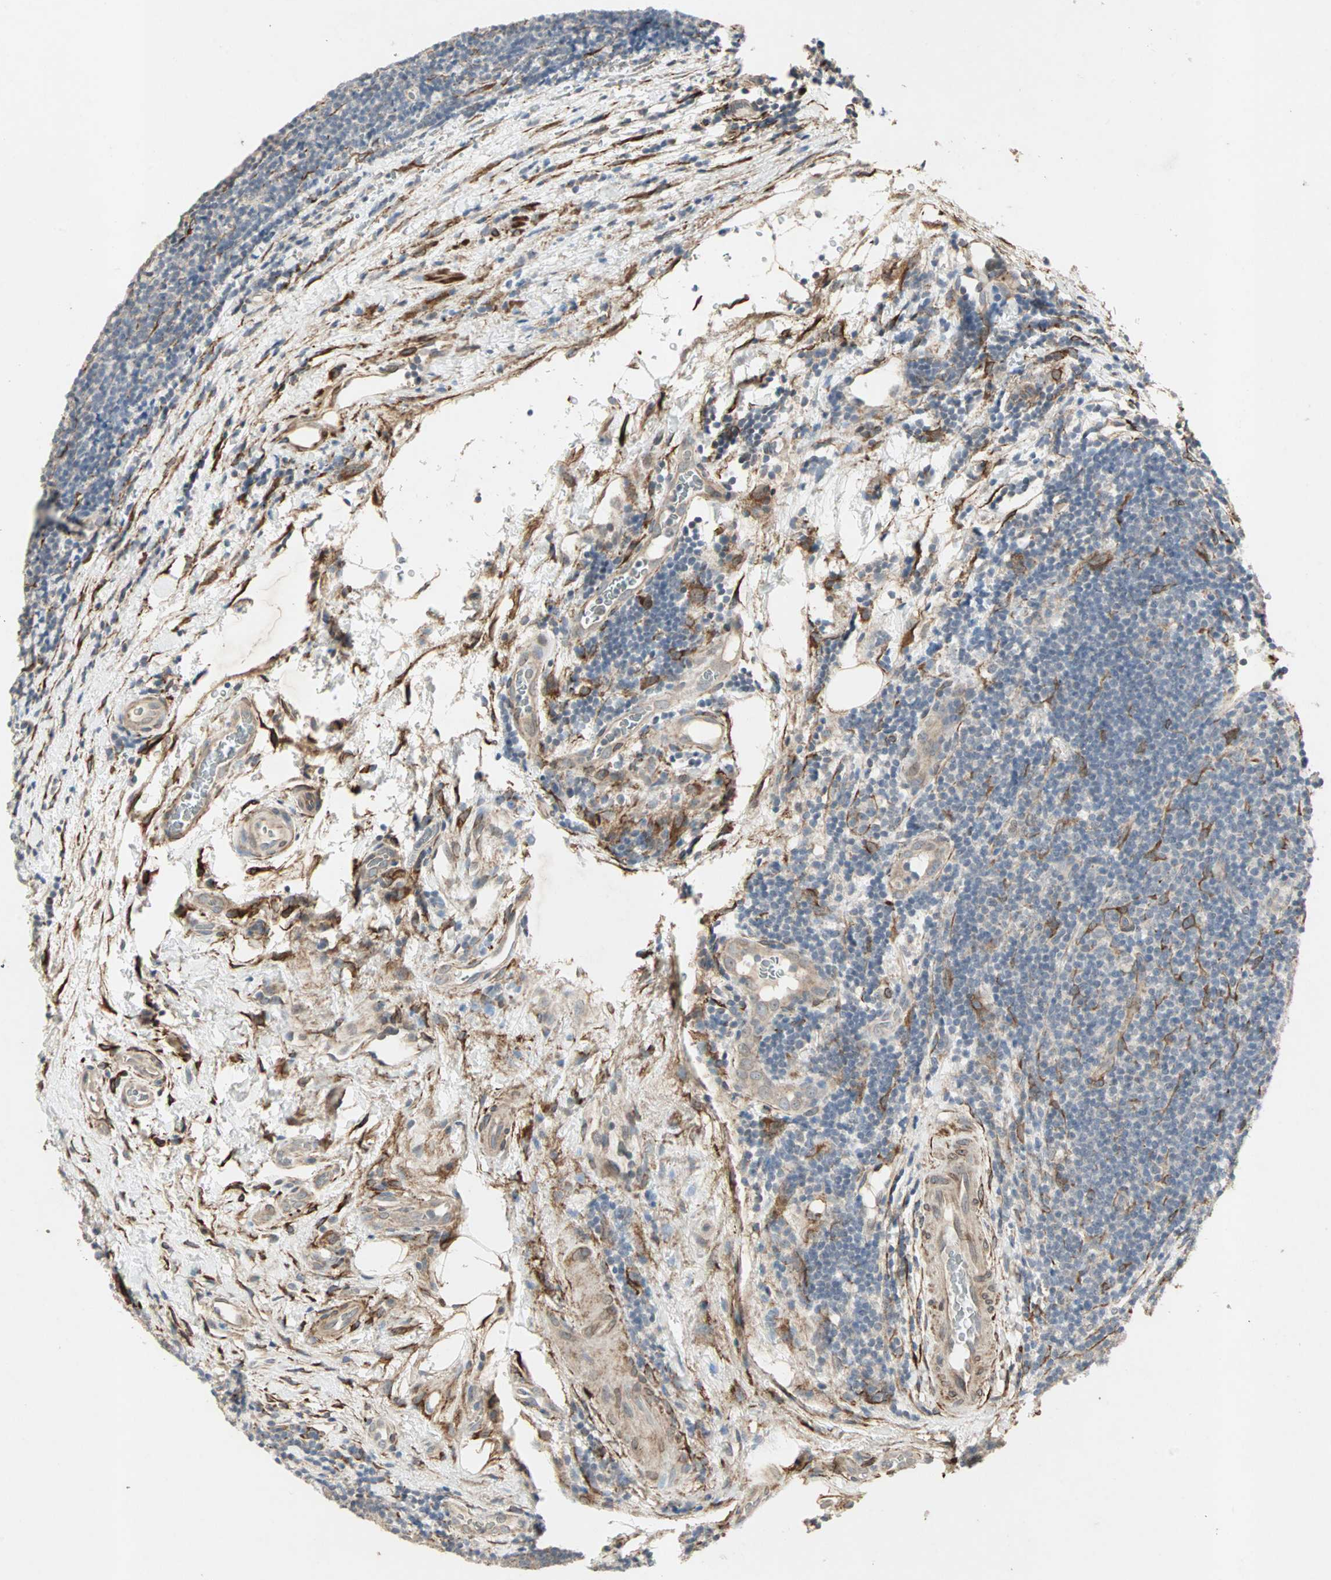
{"staining": {"intensity": "negative", "quantity": "none", "location": "none"}, "tissue": "lymphoma", "cell_type": "Tumor cells", "image_type": "cancer", "snomed": [{"axis": "morphology", "description": "Malignant lymphoma, non-Hodgkin's type, Low grade"}, {"axis": "topography", "description": "Lymph node"}], "caption": "Malignant lymphoma, non-Hodgkin's type (low-grade) was stained to show a protein in brown. There is no significant expression in tumor cells. Nuclei are stained in blue.", "gene": "TRPV4", "patient": {"sex": "male", "age": 83}}